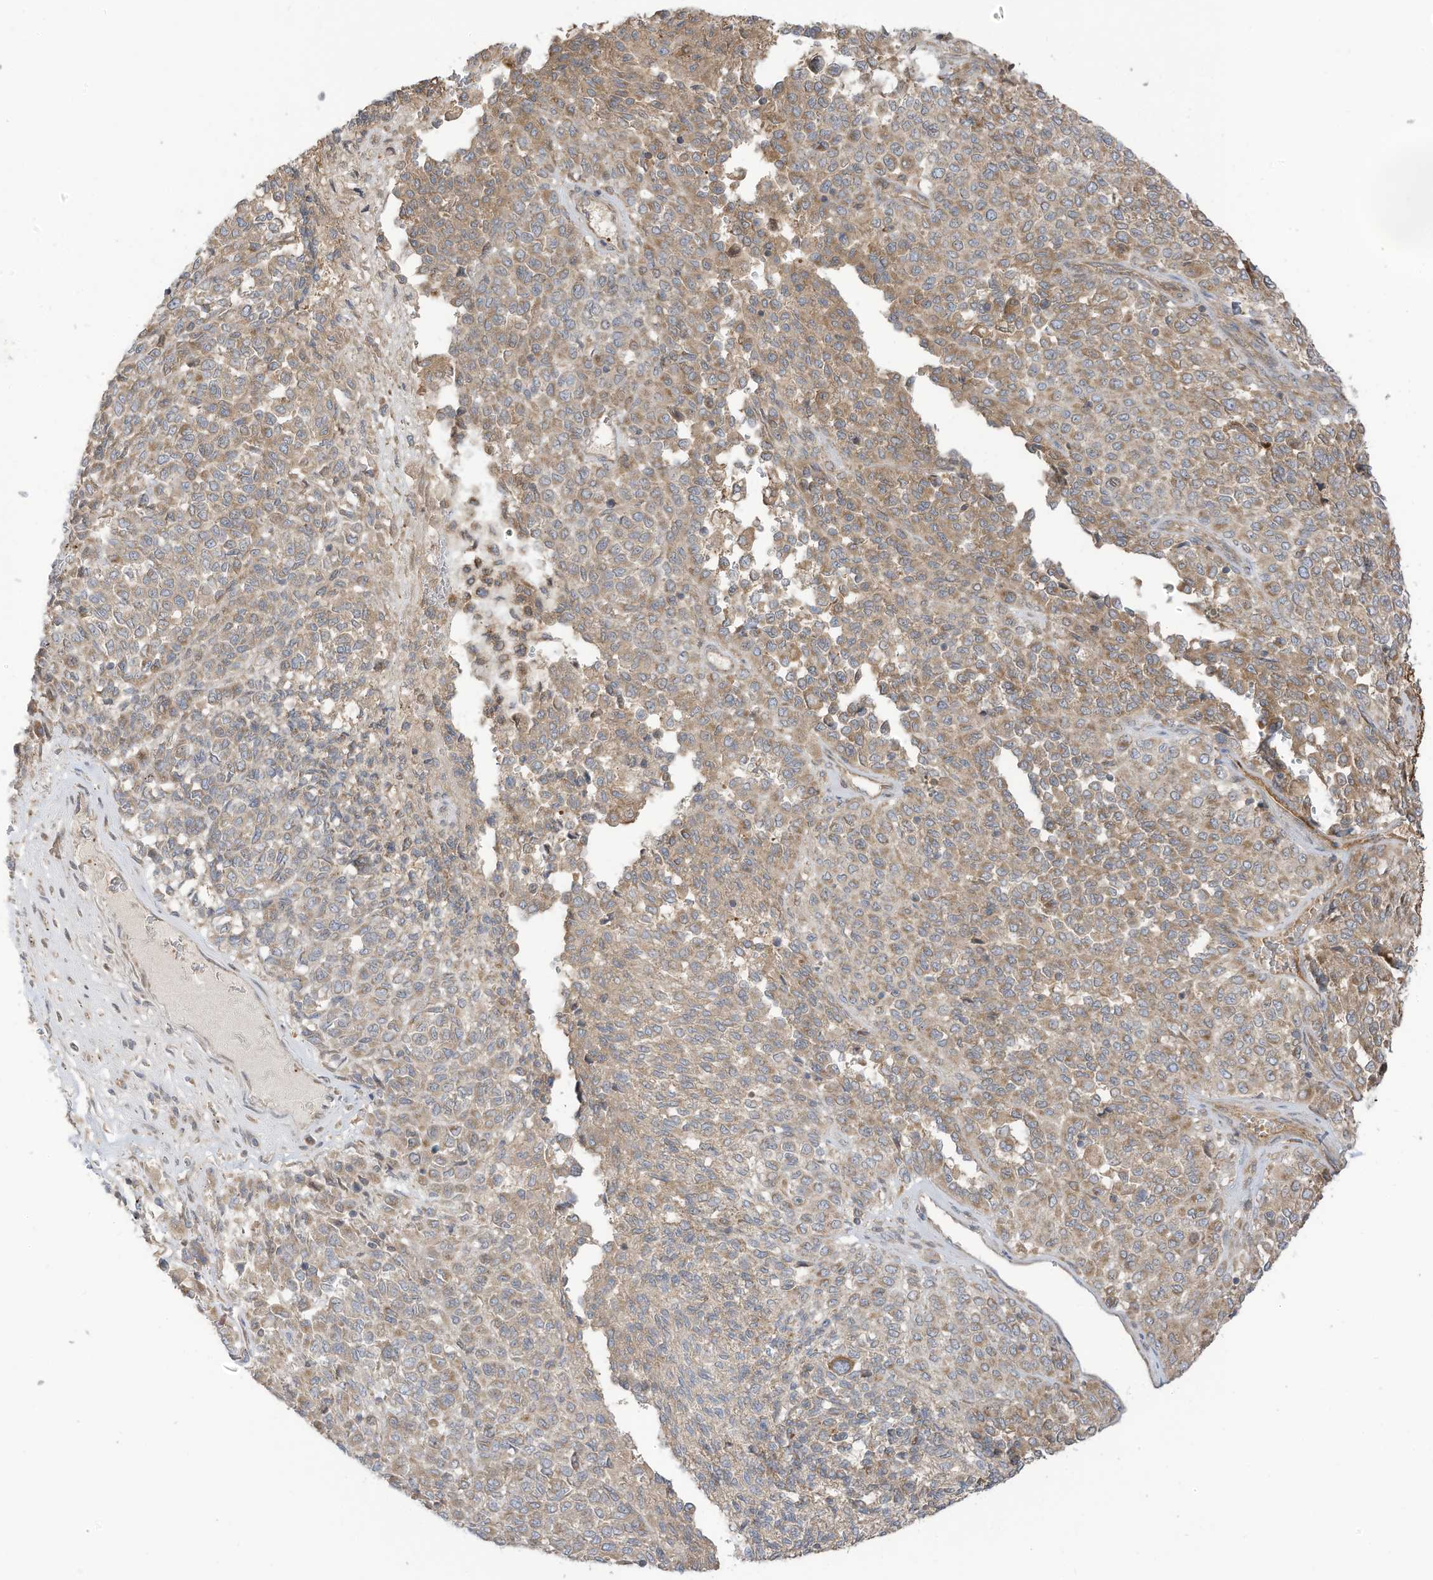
{"staining": {"intensity": "moderate", "quantity": ">75%", "location": "cytoplasmic/membranous"}, "tissue": "melanoma", "cell_type": "Tumor cells", "image_type": "cancer", "snomed": [{"axis": "morphology", "description": "Malignant melanoma, Metastatic site"}, {"axis": "topography", "description": "Pancreas"}], "caption": "Protein analysis of melanoma tissue shows moderate cytoplasmic/membranous staining in approximately >75% of tumor cells.", "gene": "CGAS", "patient": {"sex": "female", "age": 30}}